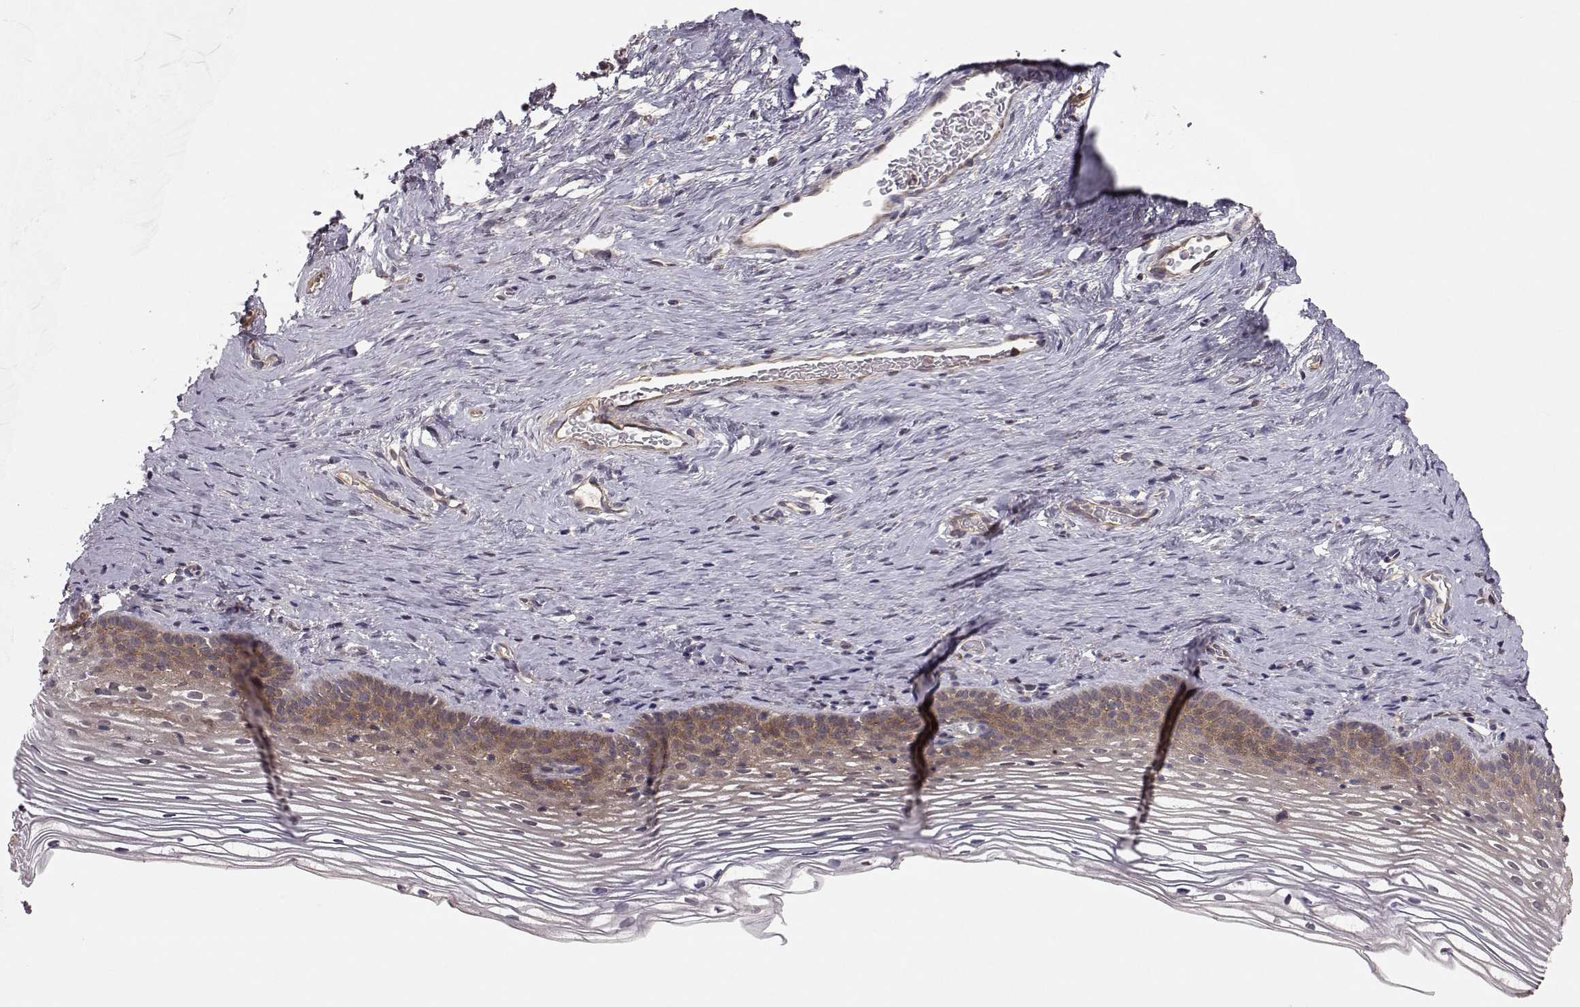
{"staining": {"intensity": "weak", "quantity": ">75%", "location": "cytoplasmic/membranous"}, "tissue": "cervix", "cell_type": "Glandular cells", "image_type": "normal", "snomed": [{"axis": "morphology", "description": "Normal tissue, NOS"}, {"axis": "topography", "description": "Cervix"}], "caption": "Unremarkable cervix shows weak cytoplasmic/membranous staining in approximately >75% of glandular cells (IHC, brightfield microscopy, high magnification)..", "gene": "PLEKHG3", "patient": {"sex": "female", "age": 39}}